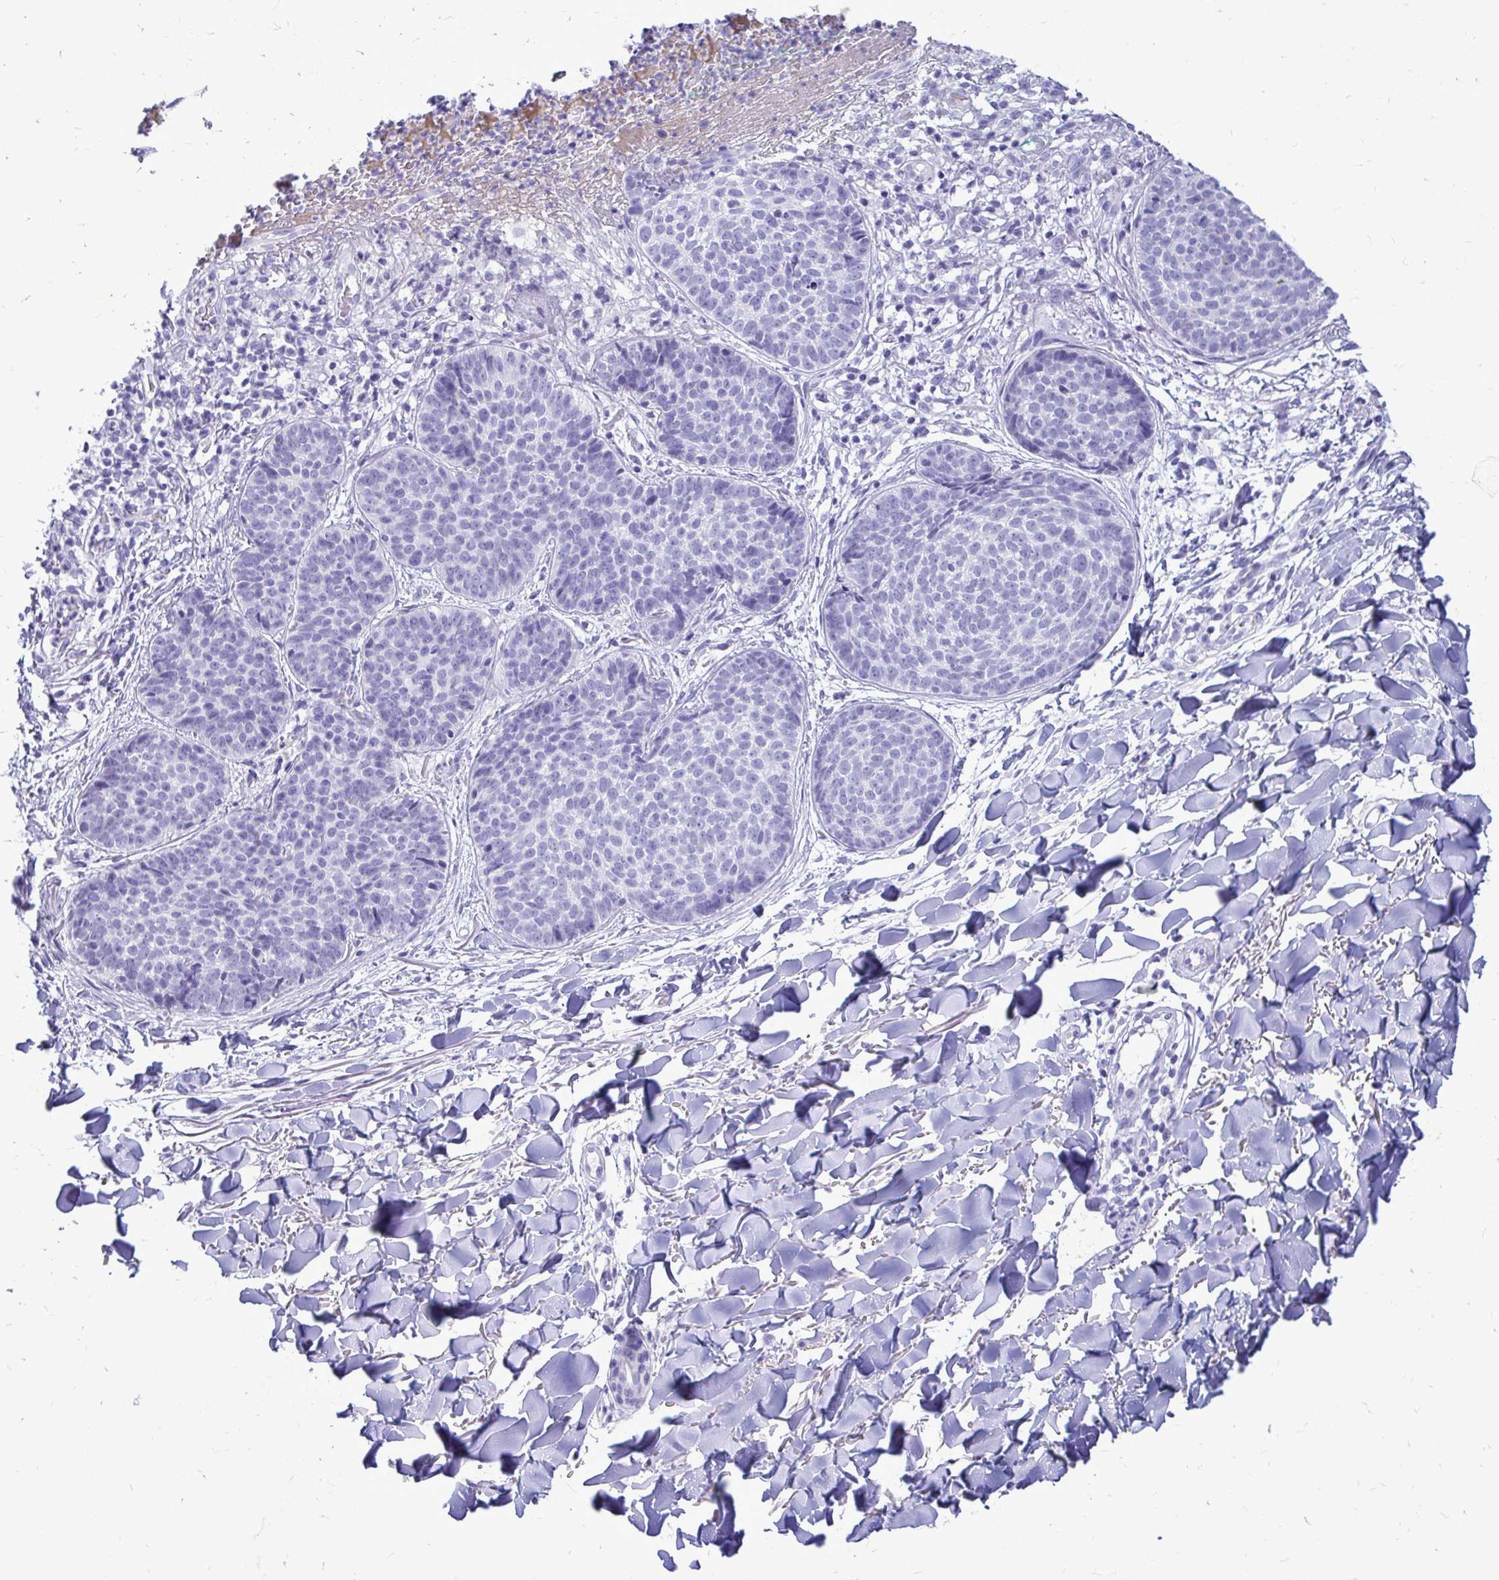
{"staining": {"intensity": "negative", "quantity": "none", "location": "none"}, "tissue": "skin cancer", "cell_type": "Tumor cells", "image_type": "cancer", "snomed": [{"axis": "morphology", "description": "Basal cell carcinoma"}, {"axis": "topography", "description": "Skin"}, {"axis": "topography", "description": "Skin of neck"}, {"axis": "topography", "description": "Skin of shoulder"}, {"axis": "topography", "description": "Skin of back"}], "caption": "Immunohistochemistry (IHC) image of neoplastic tissue: skin cancer (basal cell carcinoma) stained with DAB (3,3'-diaminobenzidine) demonstrates no significant protein staining in tumor cells.", "gene": "NANOGNB", "patient": {"sex": "male", "age": 80}}